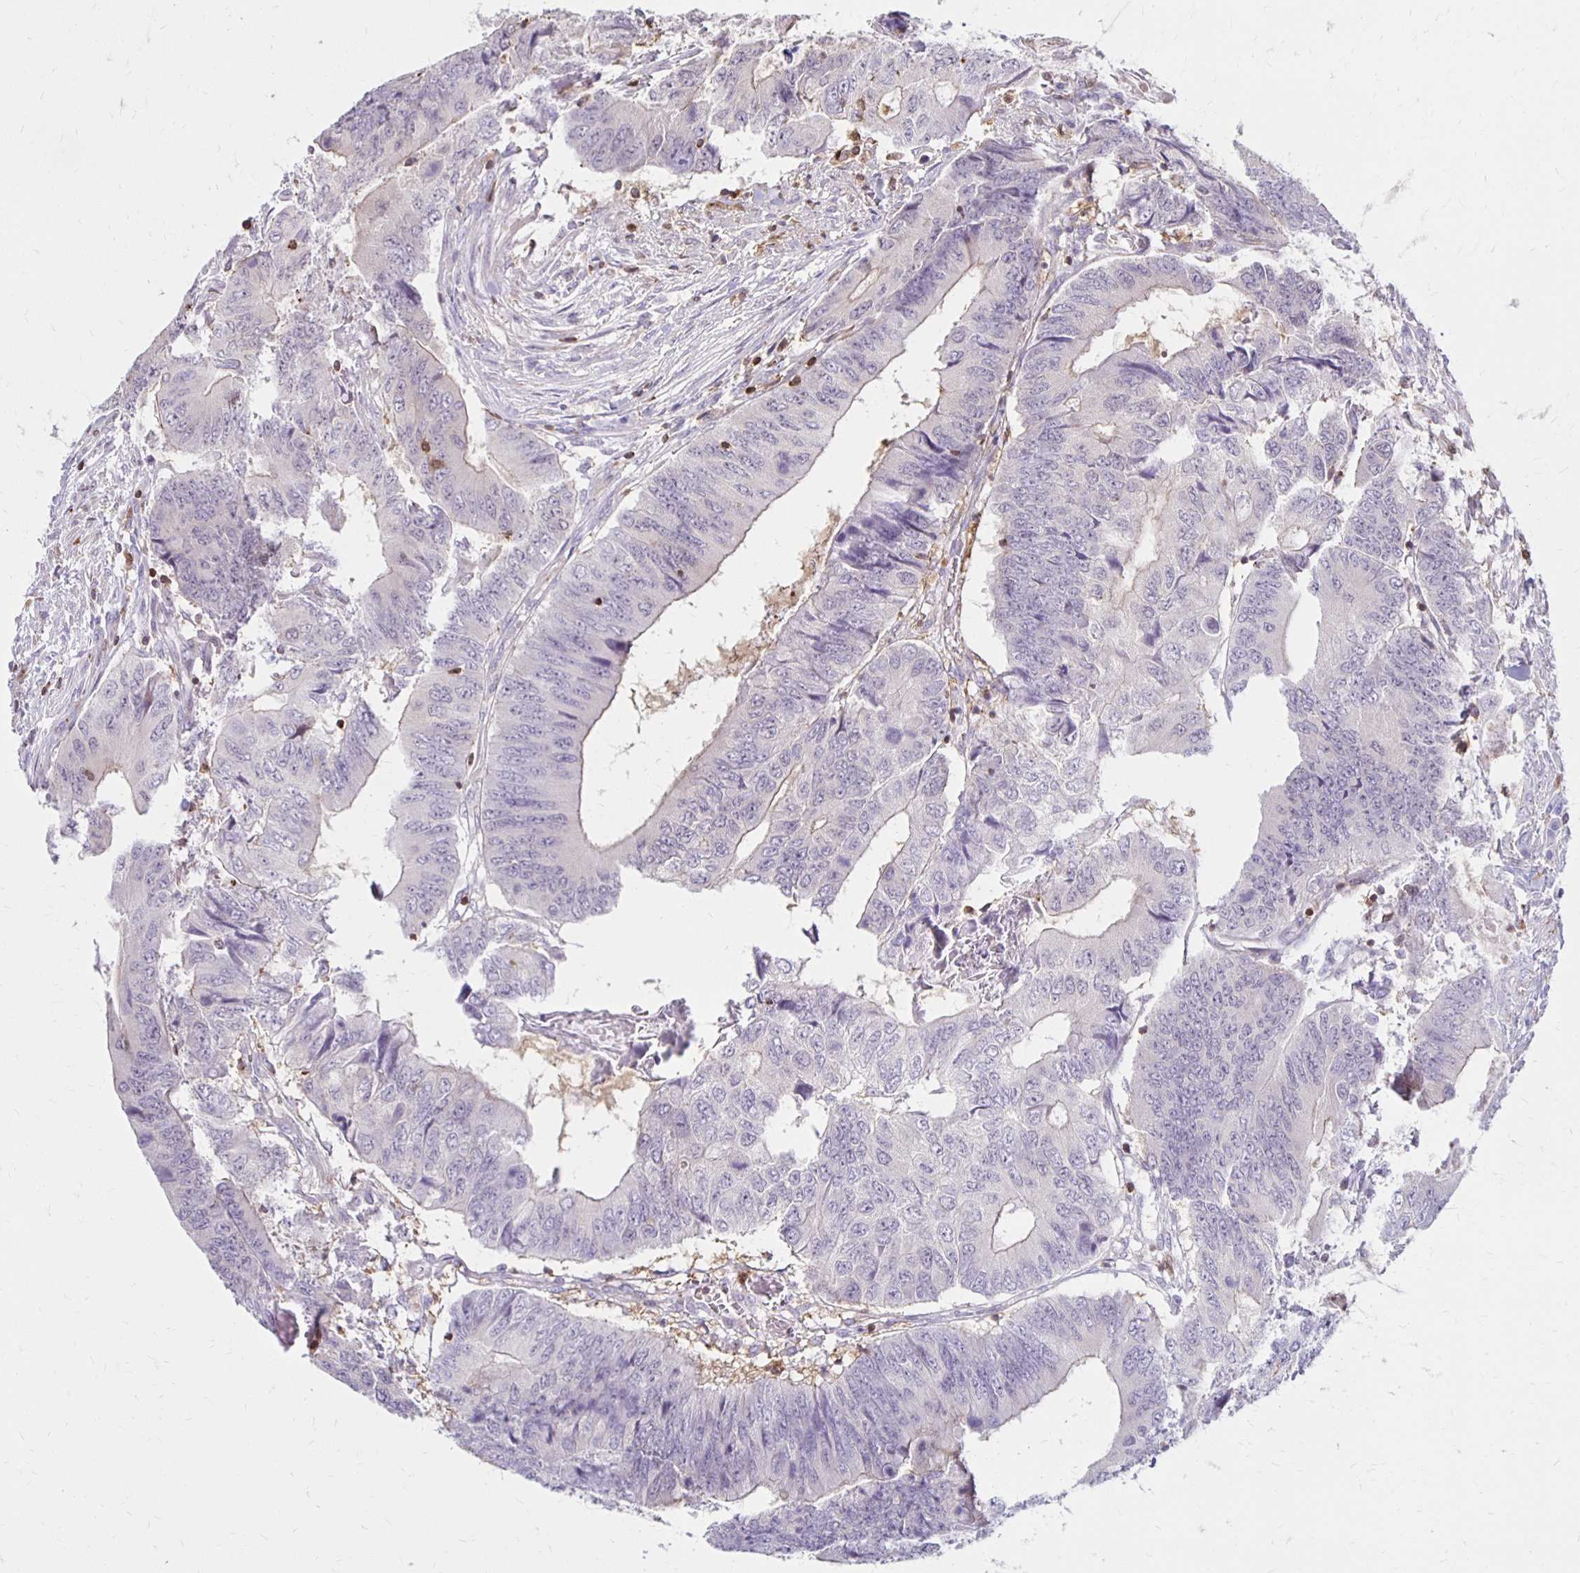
{"staining": {"intensity": "negative", "quantity": "none", "location": "none"}, "tissue": "colorectal cancer", "cell_type": "Tumor cells", "image_type": "cancer", "snomed": [{"axis": "morphology", "description": "Adenocarcinoma, NOS"}, {"axis": "topography", "description": "Colon"}], "caption": "Immunohistochemical staining of colorectal adenocarcinoma shows no significant positivity in tumor cells. (Stains: DAB (3,3'-diaminobenzidine) IHC with hematoxylin counter stain, Microscopy: brightfield microscopy at high magnification).", "gene": "CCL21", "patient": {"sex": "male", "age": 53}}